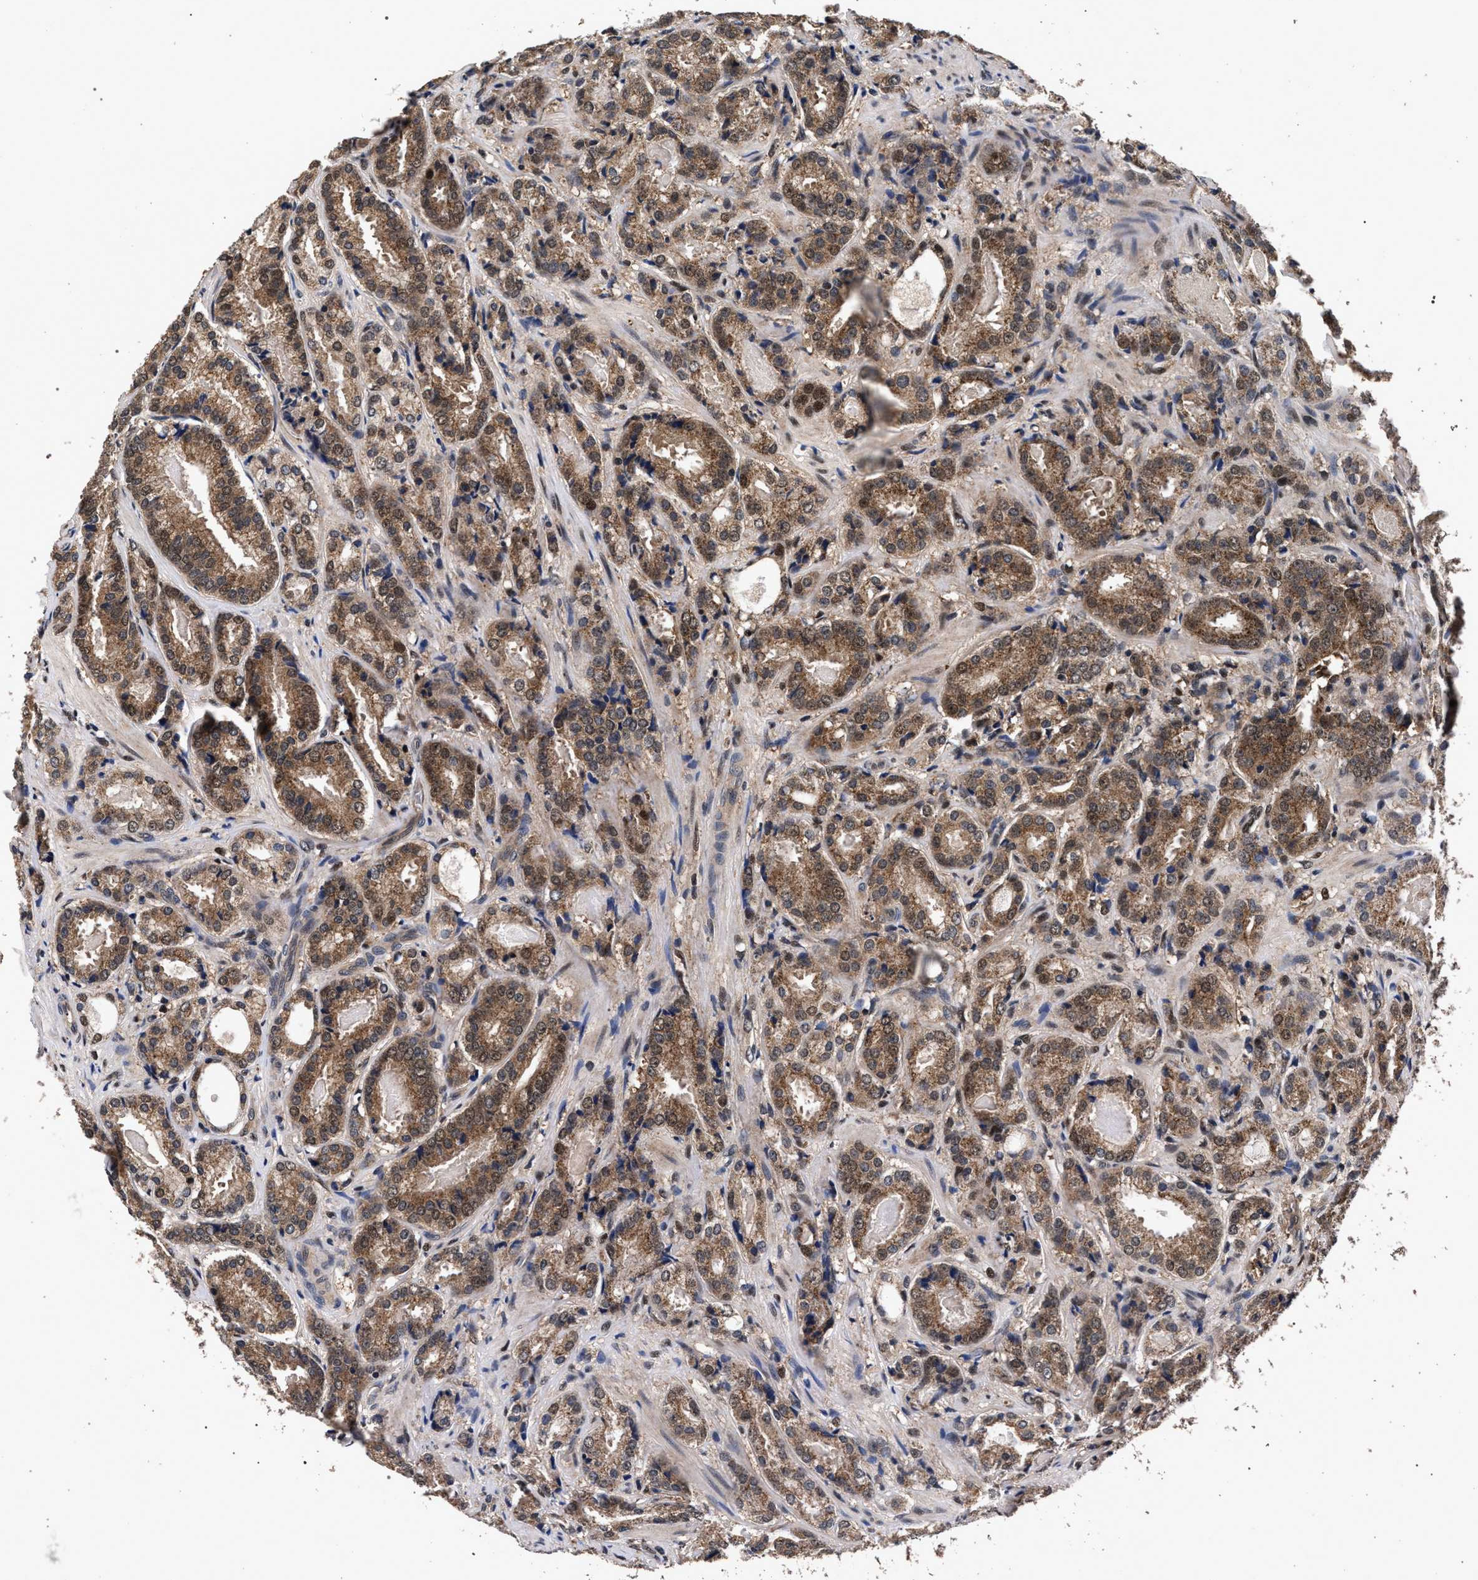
{"staining": {"intensity": "moderate", "quantity": ">75%", "location": "cytoplasmic/membranous,nuclear"}, "tissue": "prostate cancer", "cell_type": "Tumor cells", "image_type": "cancer", "snomed": [{"axis": "morphology", "description": "Adenocarcinoma, Low grade"}, {"axis": "topography", "description": "Prostate"}], "caption": "This is a micrograph of IHC staining of adenocarcinoma (low-grade) (prostate), which shows moderate staining in the cytoplasmic/membranous and nuclear of tumor cells.", "gene": "ACOX1", "patient": {"sex": "male", "age": 69}}